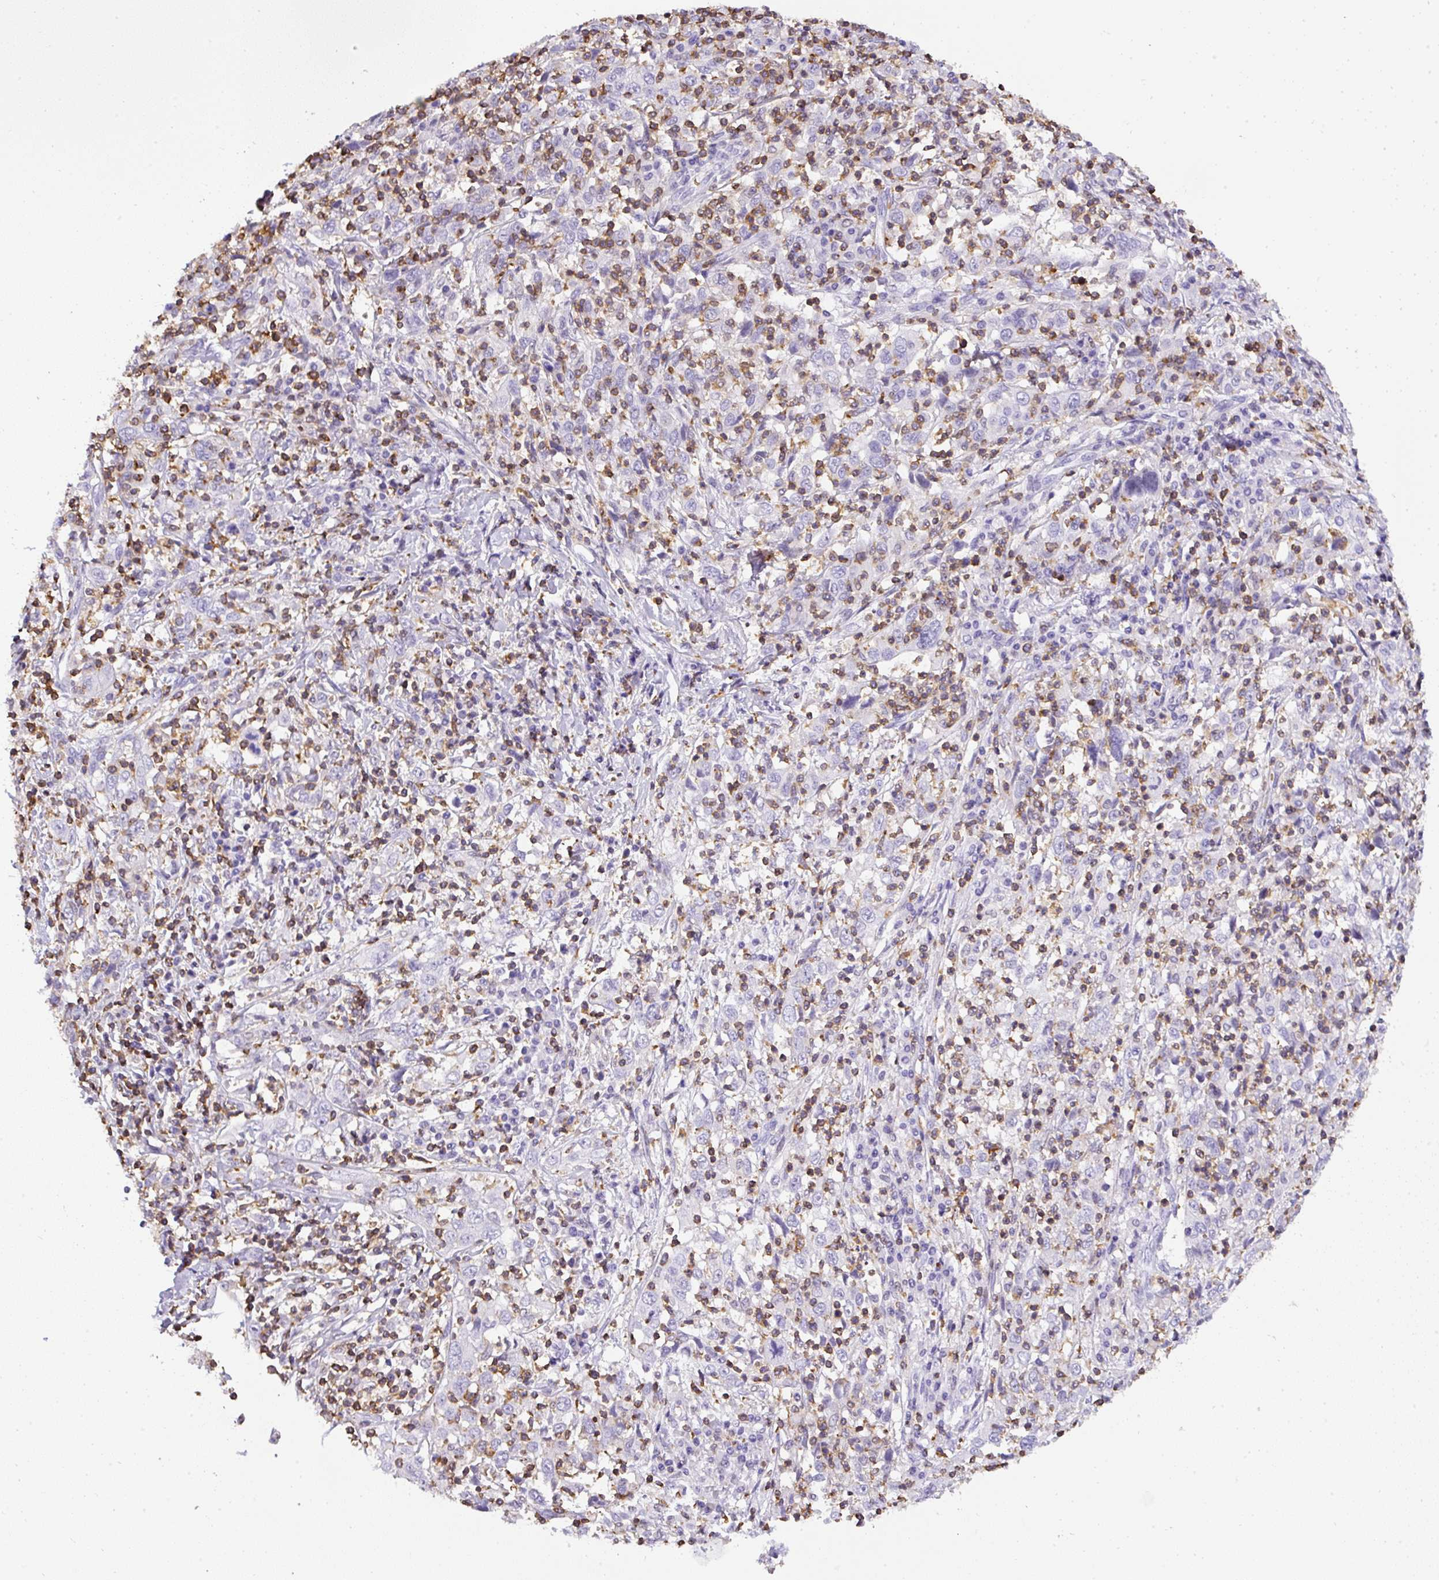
{"staining": {"intensity": "negative", "quantity": "none", "location": "none"}, "tissue": "cervical cancer", "cell_type": "Tumor cells", "image_type": "cancer", "snomed": [{"axis": "morphology", "description": "Squamous cell carcinoma, NOS"}, {"axis": "topography", "description": "Cervix"}], "caption": "Protein analysis of cervical squamous cell carcinoma shows no significant positivity in tumor cells.", "gene": "FAM228B", "patient": {"sex": "female", "age": 46}}